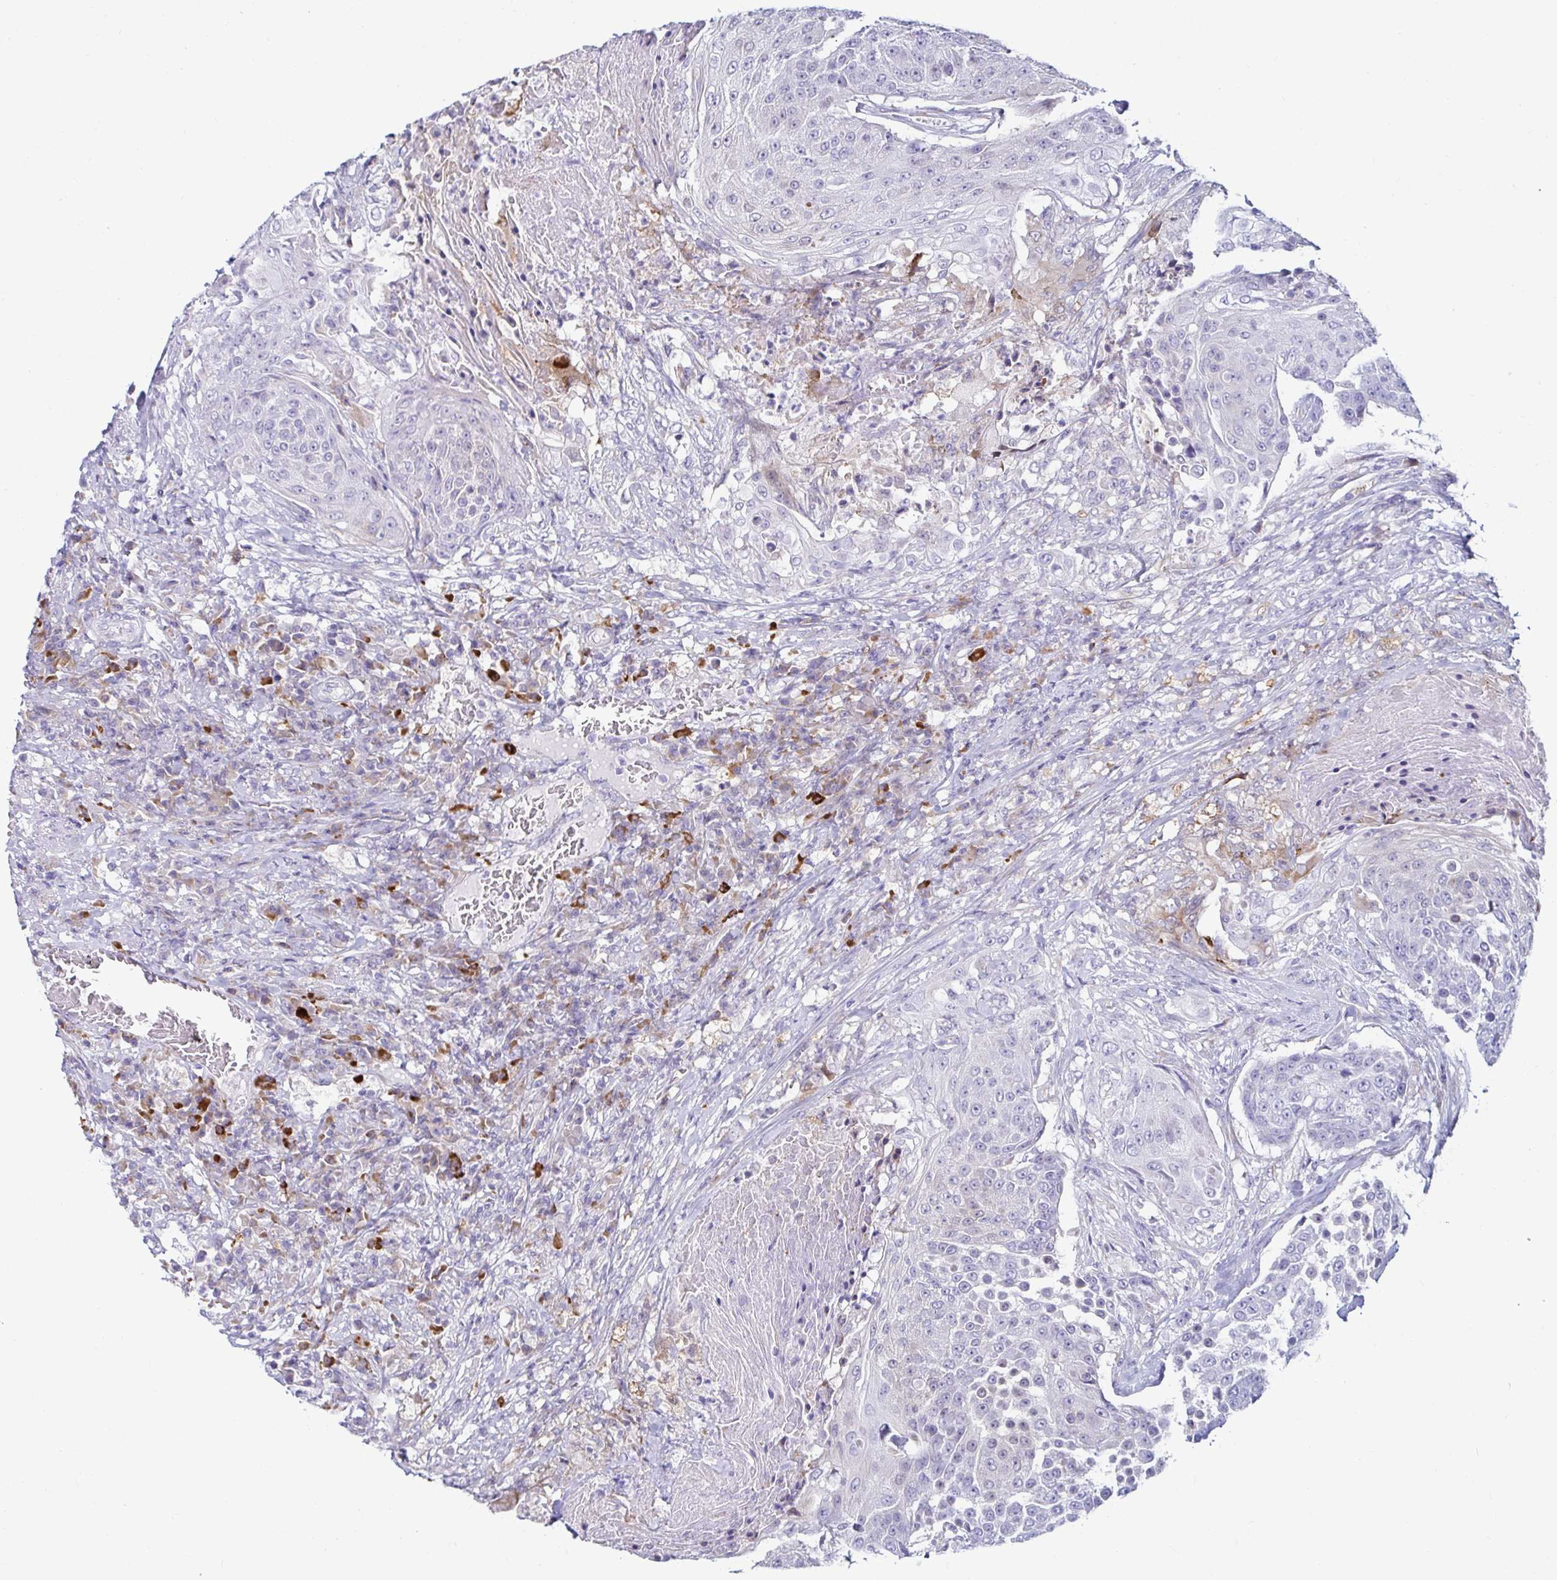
{"staining": {"intensity": "weak", "quantity": "<25%", "location": "cytoplasmic/membranous"}, "tissue": "urothelial cancer", "cell_type": "Tumor cells", "image_type": "cancer", "snomed": [{"axis": "morphology", "description": "Urothelial carcinoma, High grade"}, {"axis": "topography", "description": "Urinary bladder"}], "caption": "Urothelial cancer stained for a protein using immunohistochemistry exhibits no expression tumor cells.", "gene": "TFPI2", "patient": {"sex": "female", "age": 63}}